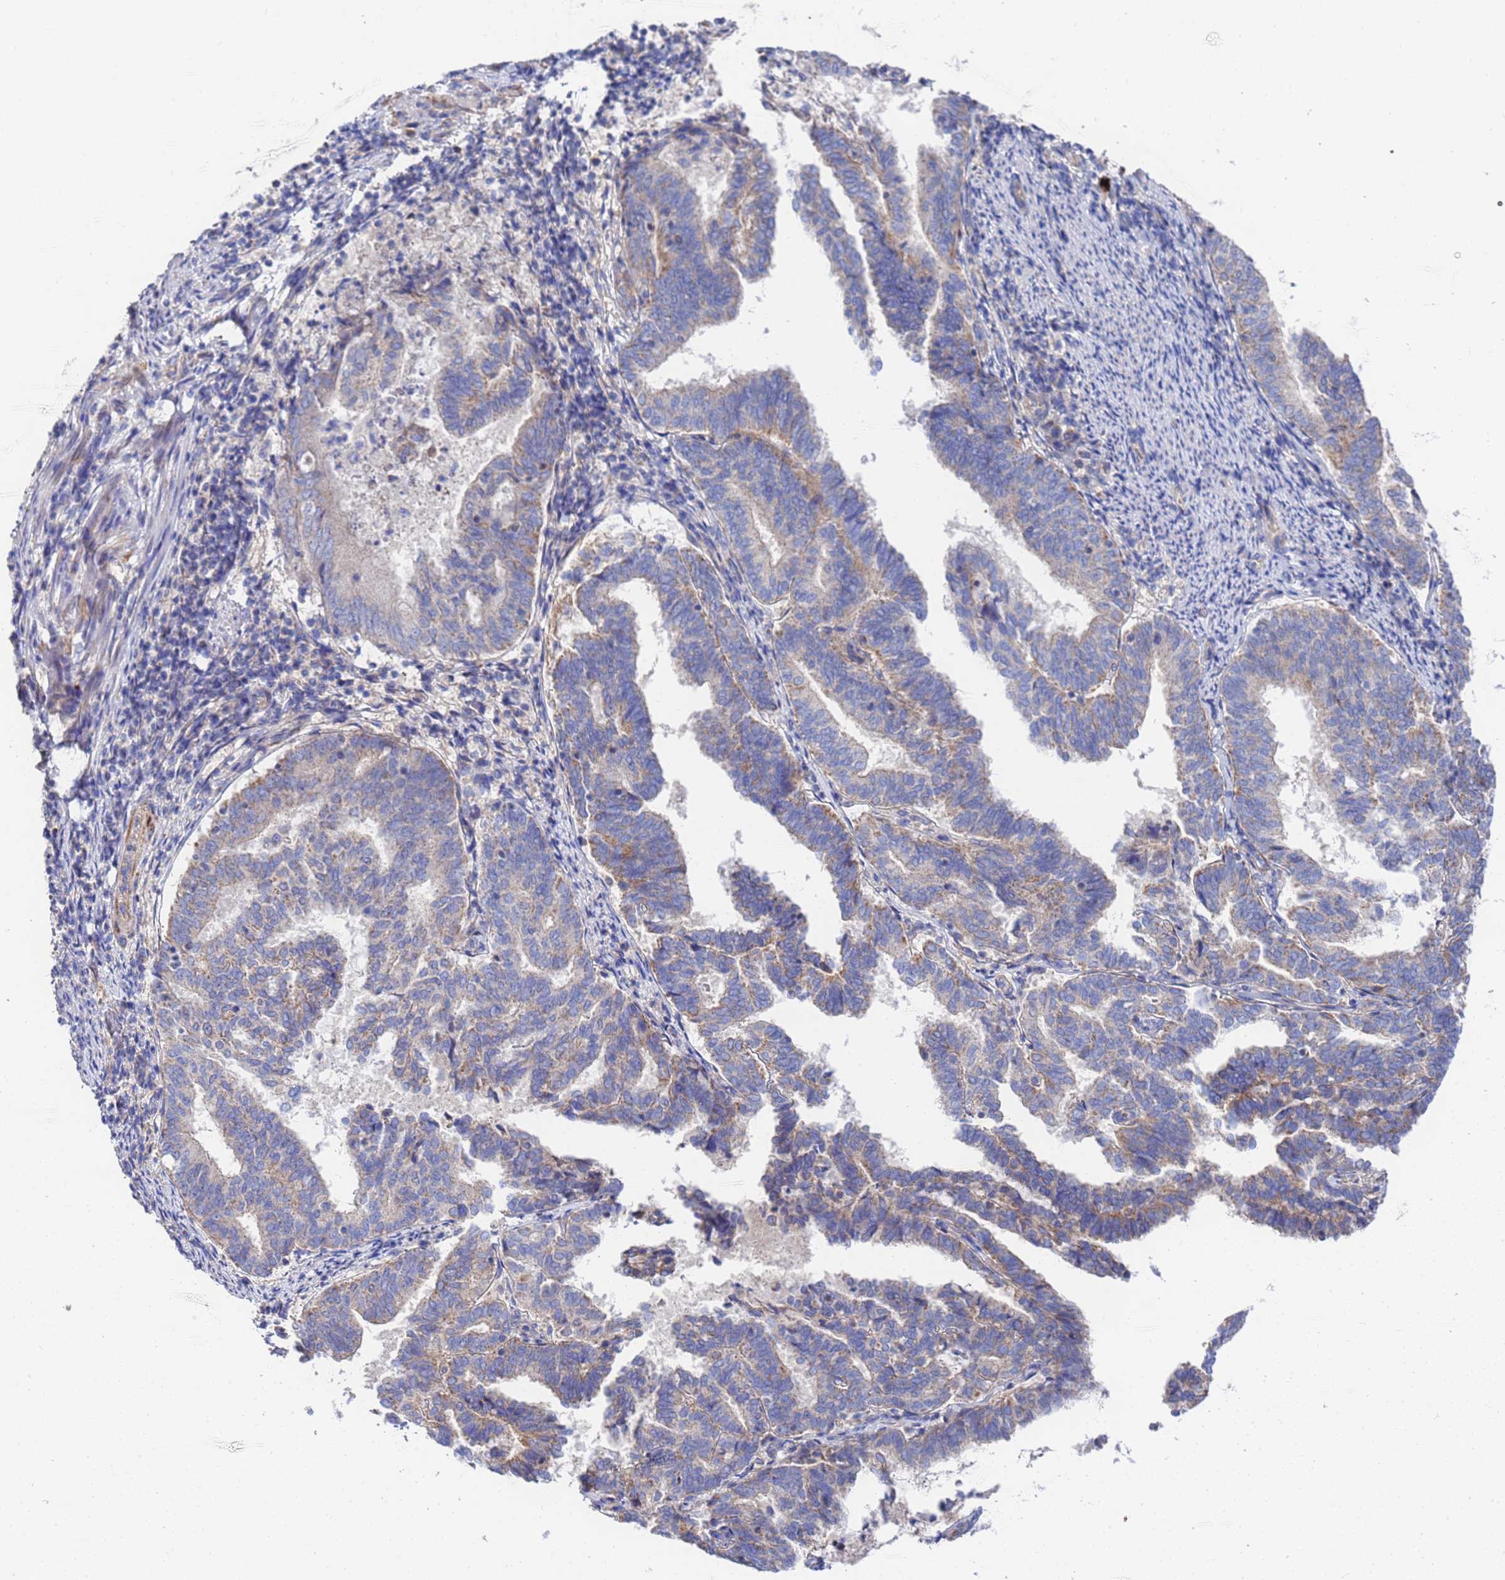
{"staining": {"intensity": "moderate", "quantity": "<25%", "location": "cytoplasmic/membranous"}, "tissue": "endometrial cancer", "cell_type": "Tumor cells", "image_type": "cancer", "snomed": [{"axis": "morphology", "description": "Adenocarcinoma, NOS"}, {"axis": "topography", "description": "Endometrium"}], "caption": "Endometrial adenocarcinoma tissue reveals moderate cytoplasmic/membranous positivity in approximately <25% of tumor cells Nuclei are stained in blue.", "gene": "FAHD2A", "patient": {"sex": "female", "age": 80}}